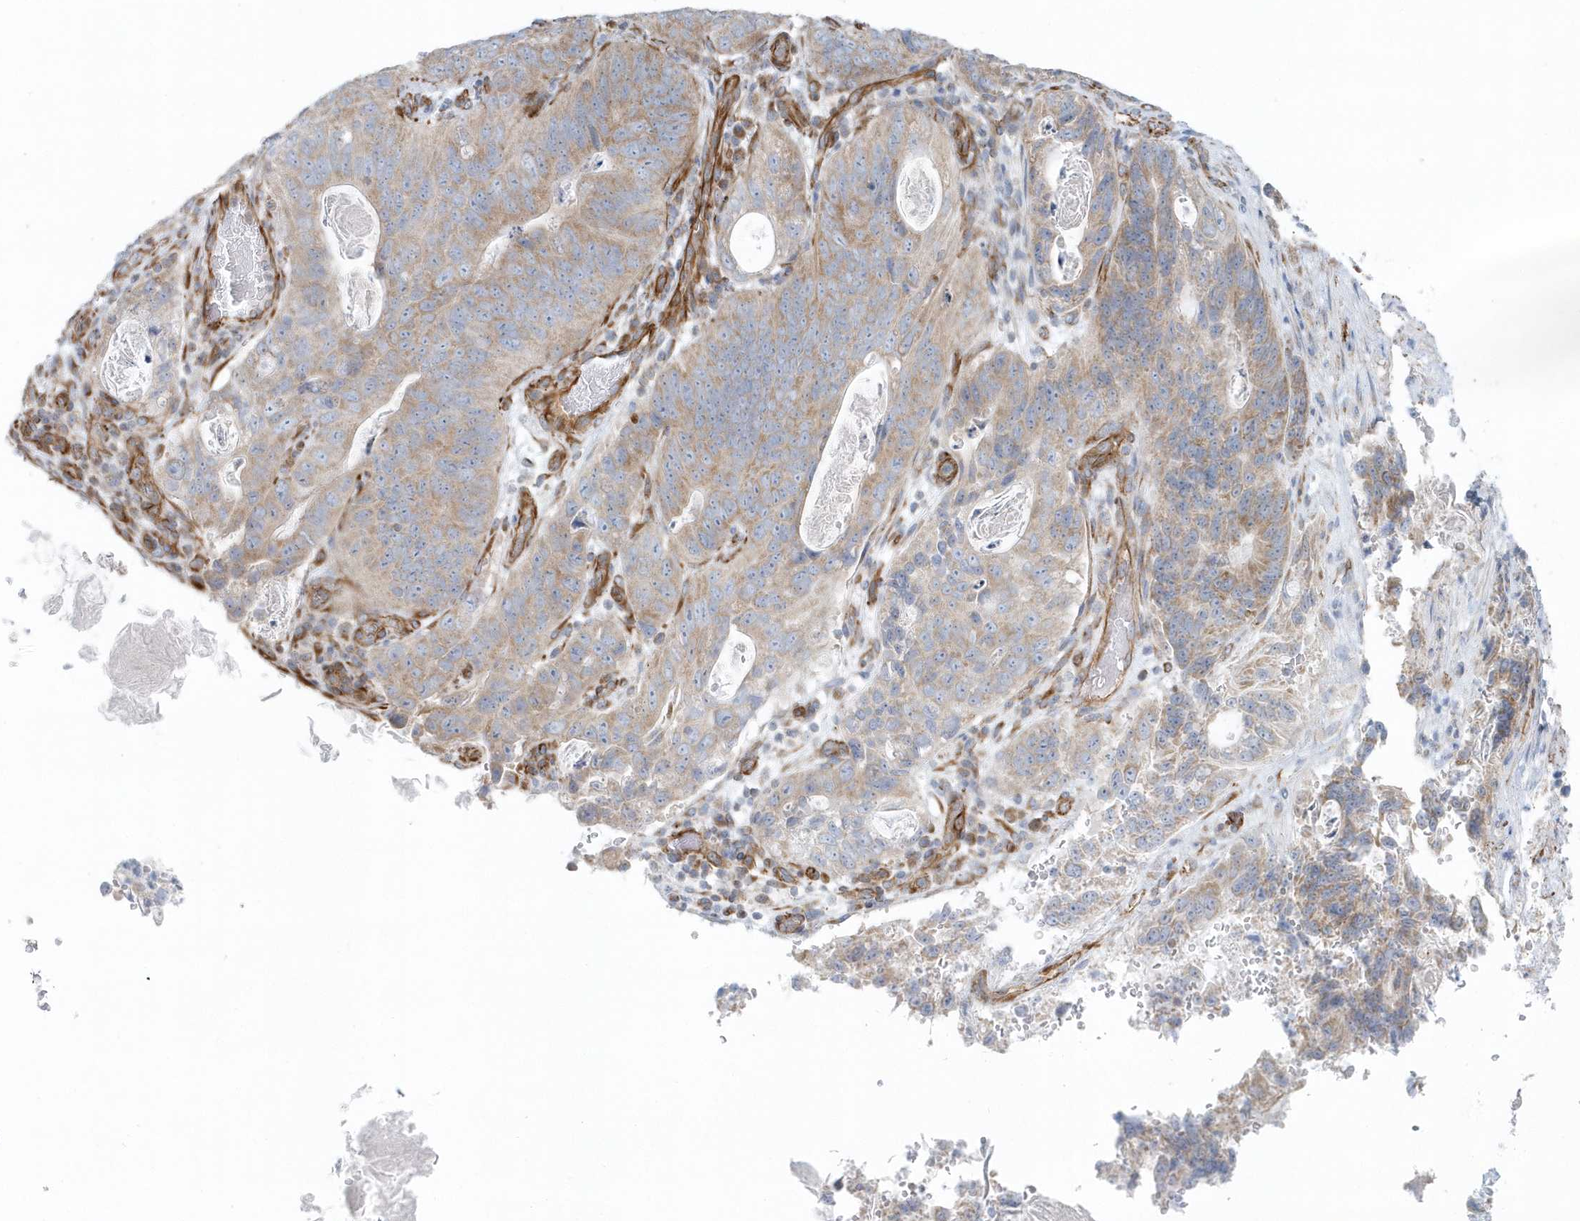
{"staining": {"intensity": "weak", "quantity": "25%-75%", "location": "cytoplasmic/membranous"}, "tissue": "stomach cancer", "cell_type": "Tumor cells", "image_type": "cancer", "snomed": [{"axis": "morphology", "description": "Normal tissue, NOS"}, {"axis": "morphology", "description": "Adenocarcinoma, NOS"}, {"axis": "topography", "description": "Stomach"}], "caption": "Immunohistochemical staining of human stomach cancer (adenocarcinoma) exhibits weak cytoplasmic/membranous protein expression in about 25%-75% of tumor cells.", "gene": "GPR152", "patient": {"sex": "female", "age": 89}}